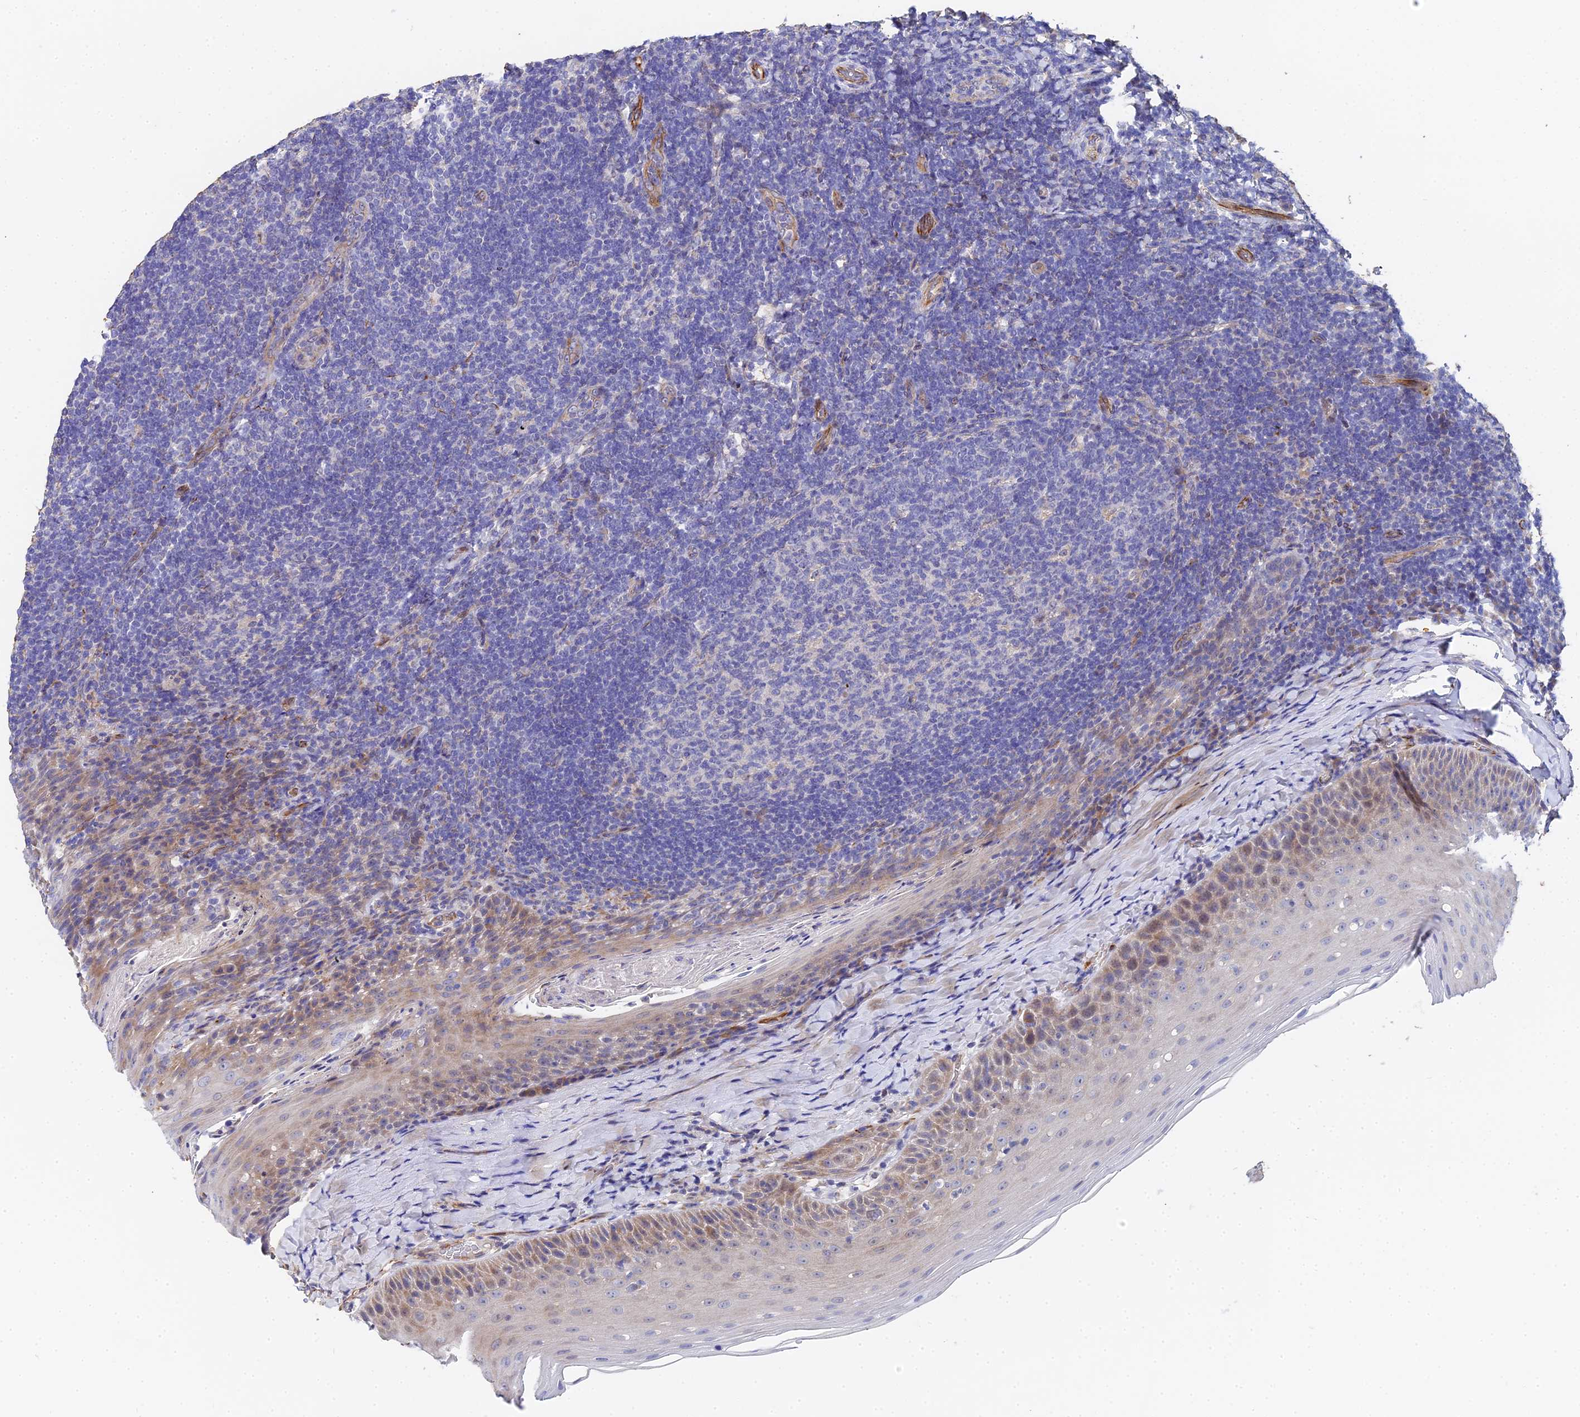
{"staining": {"intensity": "negative", "quantity": "none", "location": "none"}, "tissue": "tonsil", "cell_type": "Germinal center cells", "image_type": "normal", "snomed": [{"axis": "morphology", "description": "Normal tissue, NOS"}, {"axis": "topography", "description": "Tonsil"}], "caption": "IHC image of unremarkable tonsil: tonsil stained with DAB (3,3'-diaminobenzidine) exhibits no significant protein expression in germinal center cells.", "gene": "ENSG00000268674", "patient": {"sex": "female", "age": 10}}